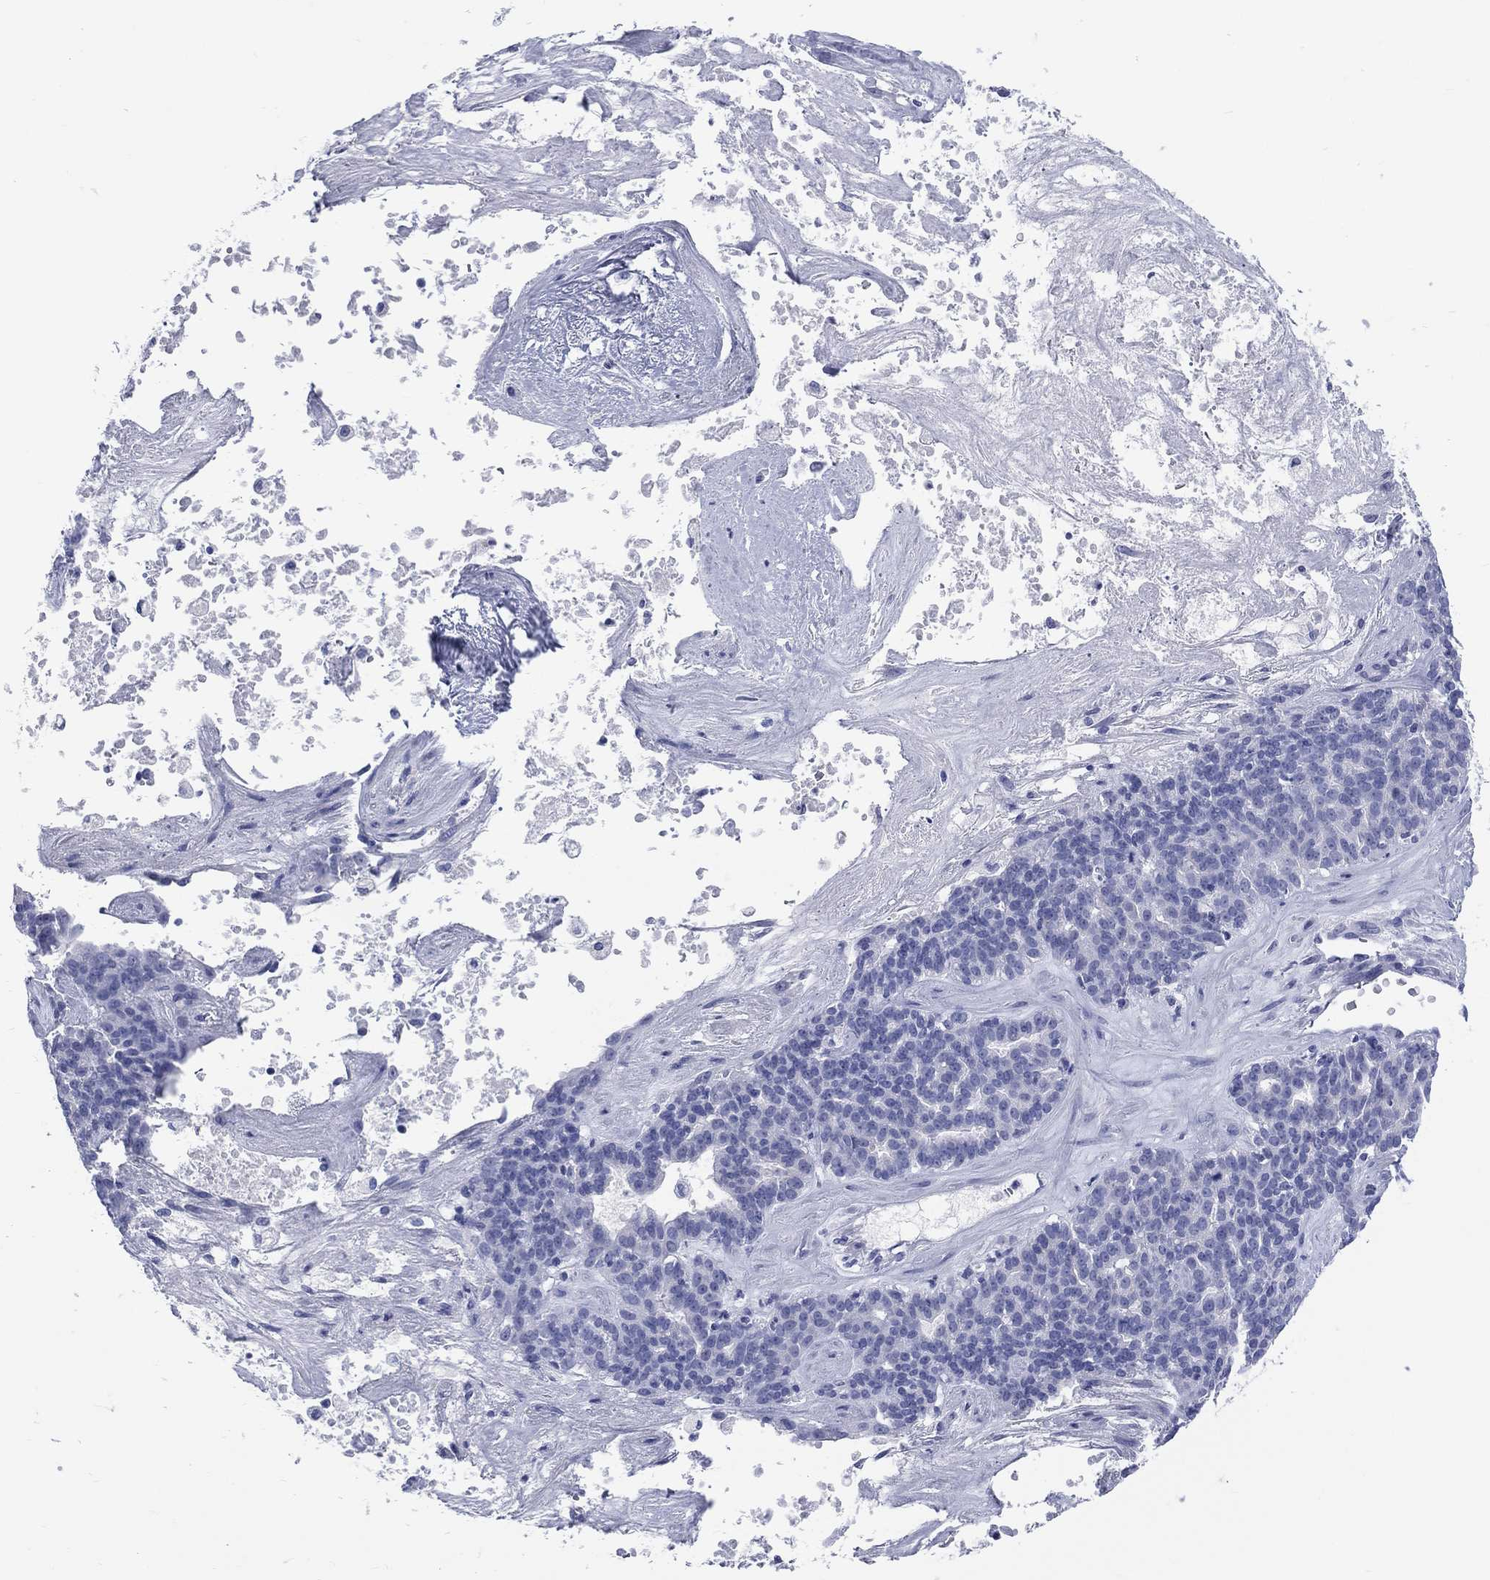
{"staining": {"intensity": "negative", "quantity": "none", "location": "none"}, "tissue": "liver cancer", "cell_type": "Tumor cells", "image_type": "cancer", "snomed": [{"axis": "morphology", "description": "Cholangiocarcinoma"}, {"axis": "topography", "description": "Liver"}], "caption": "A micrograph of human liver cancer (cholangiocarcinoma) is negative for staining in tumor cells.", "gene": "CYLC1", "patient": {"sex": "female", "age": 47}}